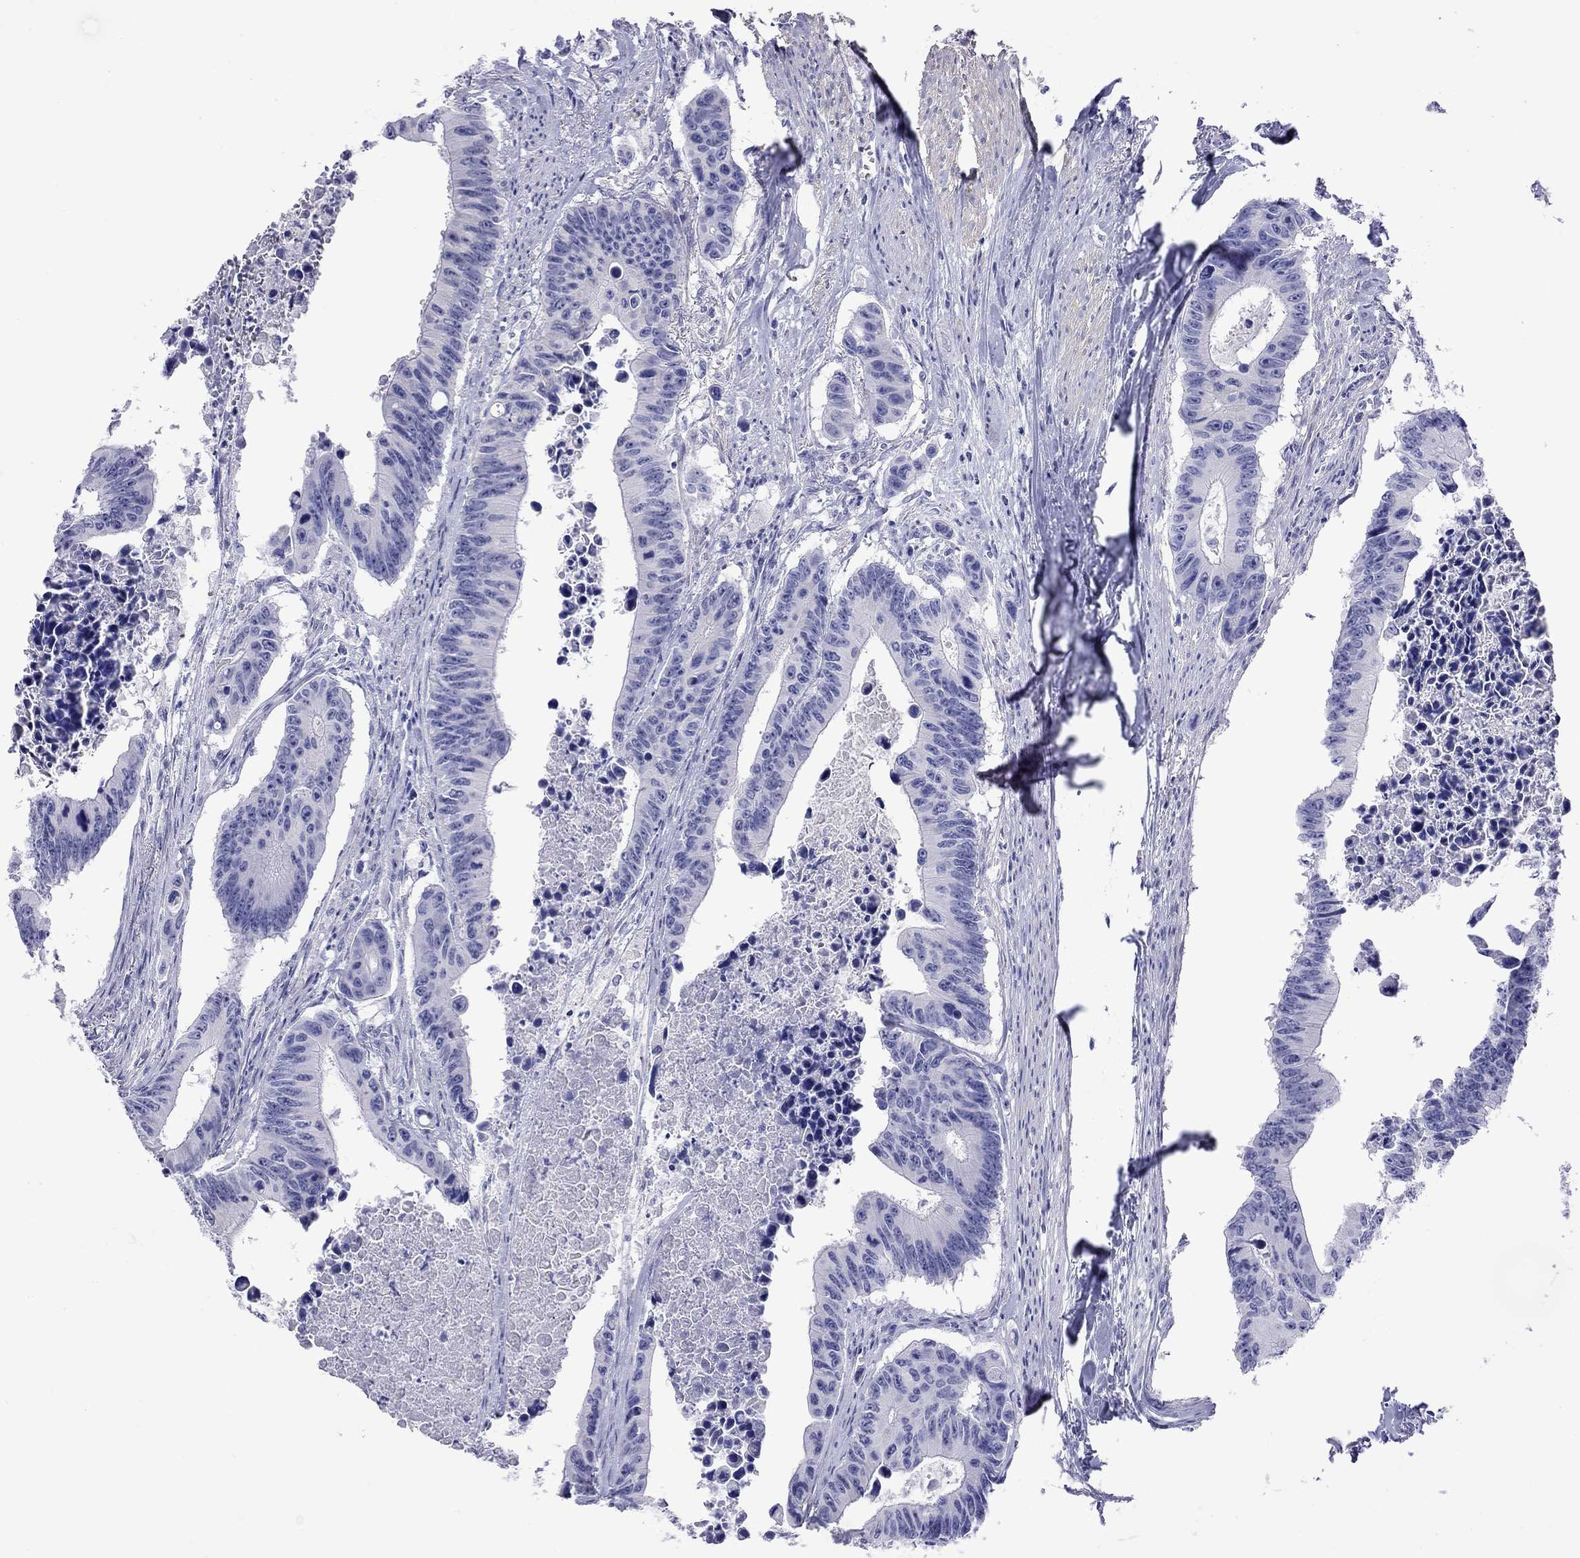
{"staining": {"intensity": "negative", "quantity": "none", "location": "none"}, "tissue": "colorectal cancer", "cell_type": "Tumor cells", "image_type": "cancer", "snomed": [{"axis": "morphology", "description": "Adenocarcinoma, NOS"}, {"axis": "topography", "description": "Colon"}], "caption": "This is an immunohistochemistry image of human adenocarcinoma (colorectal). There is no positivity in tumor cells.", "gene": "KIAA2012", "patient": {"sex": "female", "age": 87}}